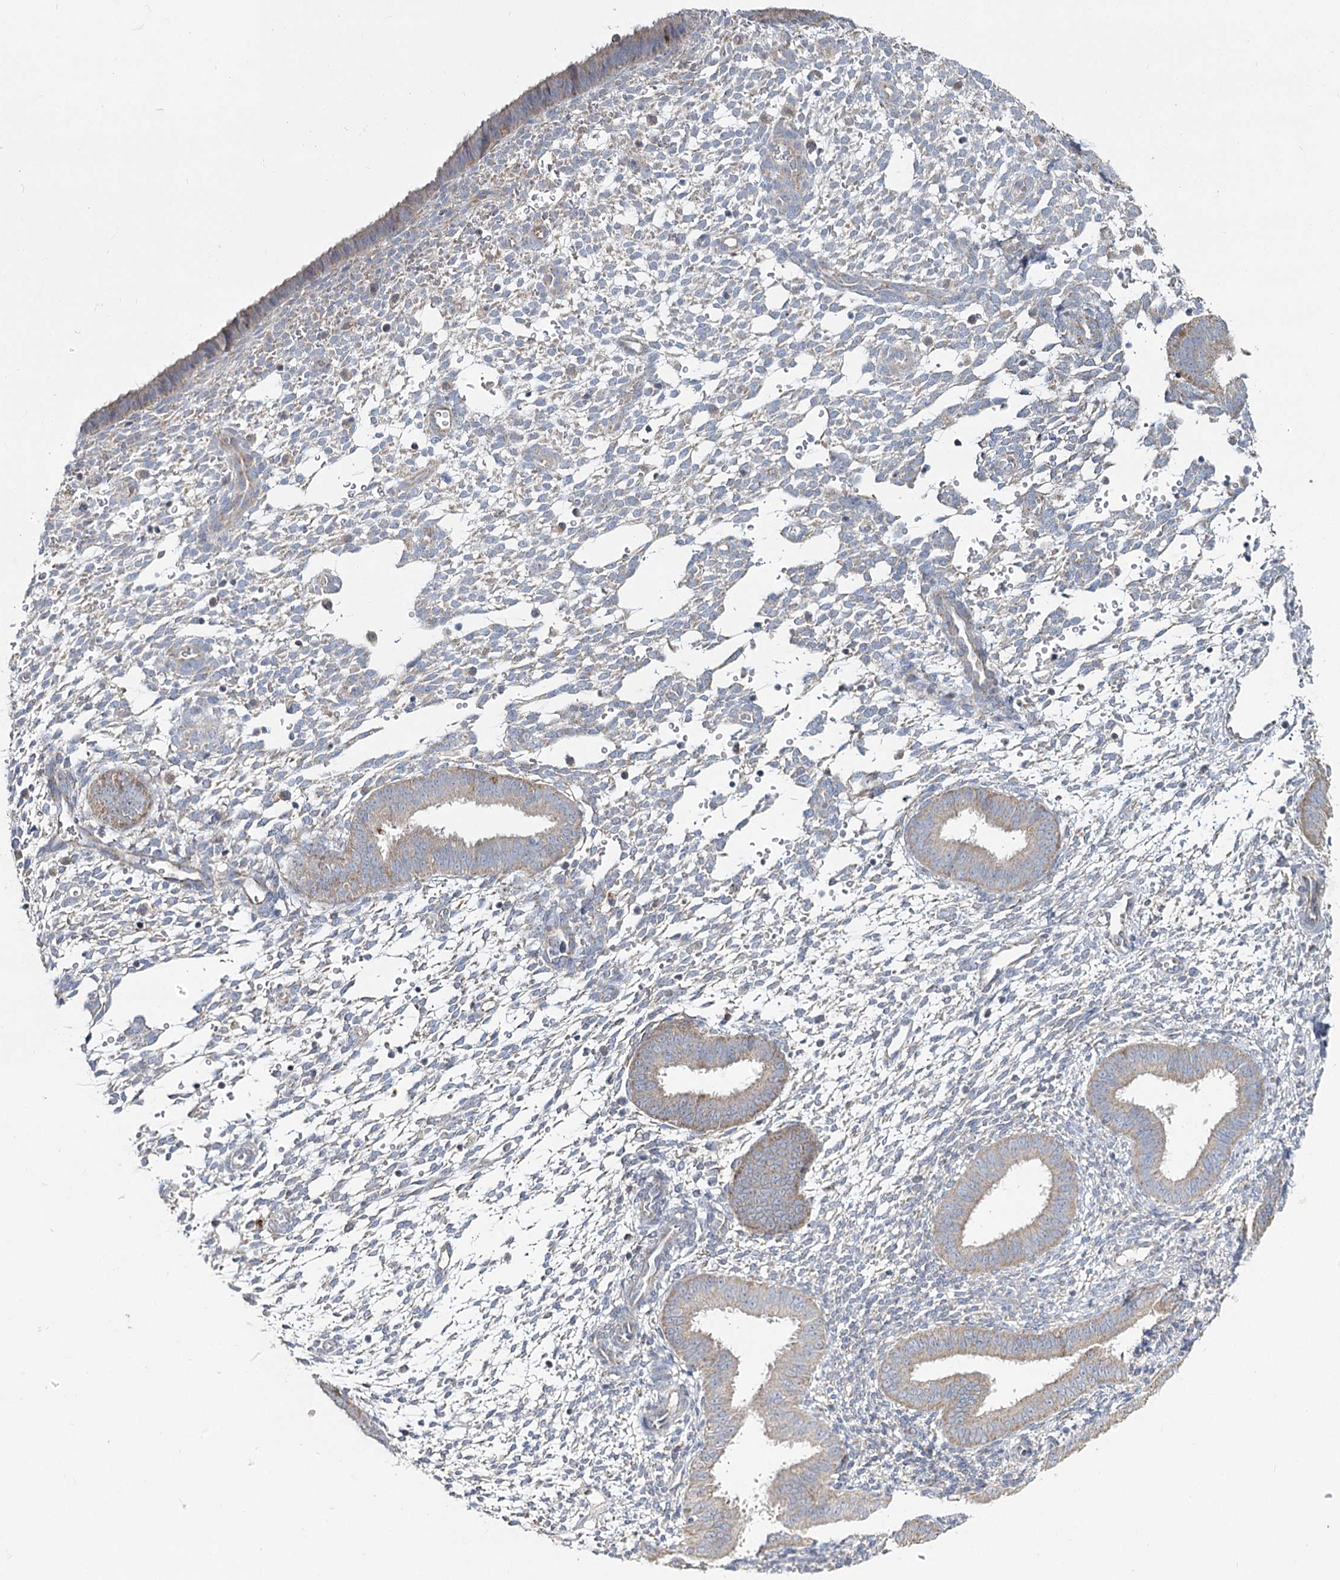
{"staining": {"intensity": "negative", "quantity": "none", "location": "none"}, "tissue": "endometrium", "cell_type": "Cells in endometrial stroma", "image_type": "normal", "snomed": [{"axis": "morphology", "description": "Normal tissue, NOS"}, {"axis": "topography", "description": "Uterus"}, {"axis": "topography", "description": "Endometrium"}], "caption": "This is an IHC micrograph of normal endometrium. There is no staining in cells in endometrial stroma.", "gene": "ACOX2", "patient": {"sex": "female", "age": 48}}